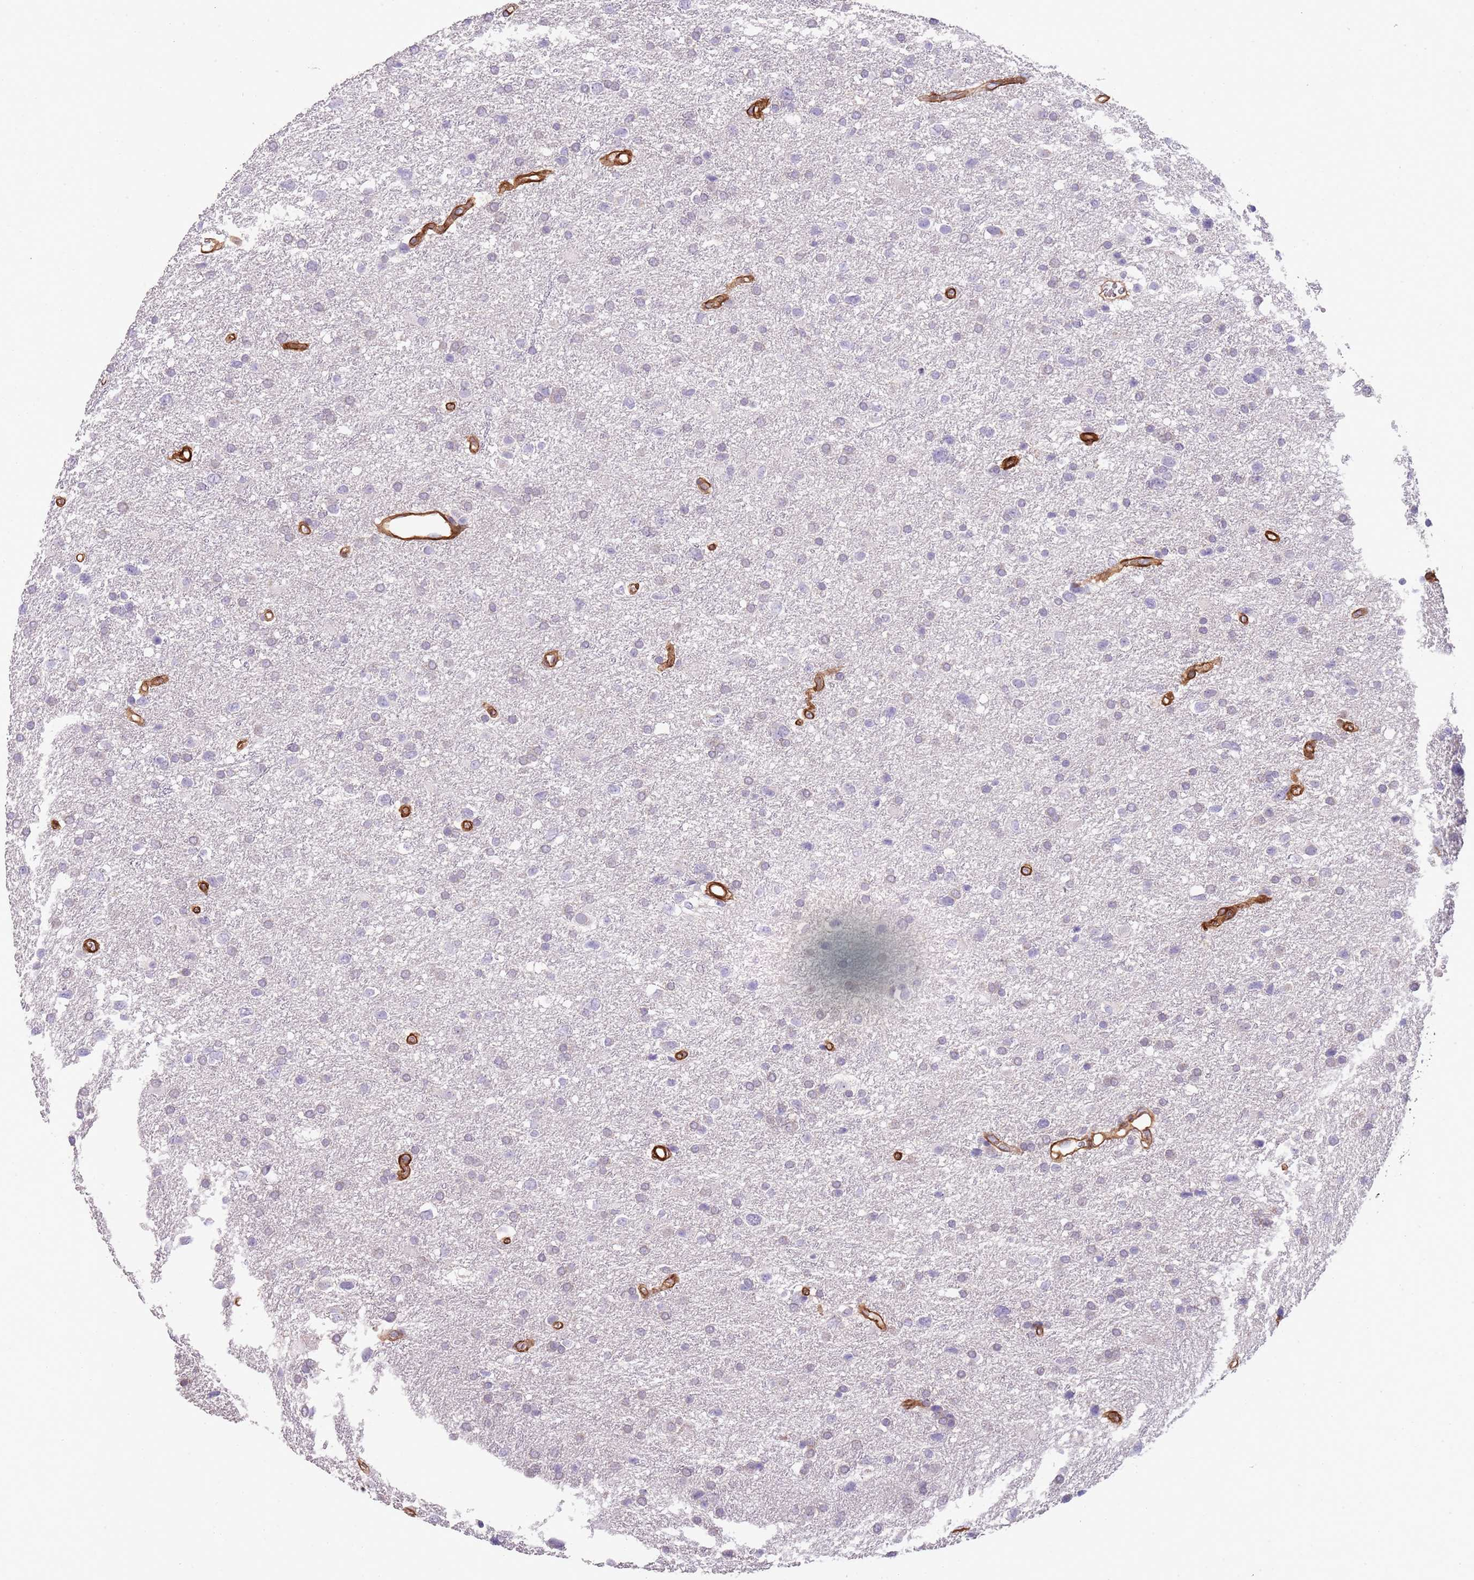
{"staining": {"intensity": "negative", "quantity": "none", "location": "none"}, "tissue": "glioma", "cell_type": "Tumor cells", "image_type": "cancer", "snomed": [{"axis": "morphology", "description": "Glioma, malignant, Low grade"}, {"axis": "topography", "description": "Brain"}], "caption": "Protein analysis of glioma displays no significant expression in tumor cells. The staining was performed using DAB (3,3'-diaminobenzidine) to visualize the protein expression in brown, while the nuclei were stained in blue with hematoxylin (Magnification: 20x).", "gene": "TINAGL1", "patient": {"sex": "female", "age": 32}}